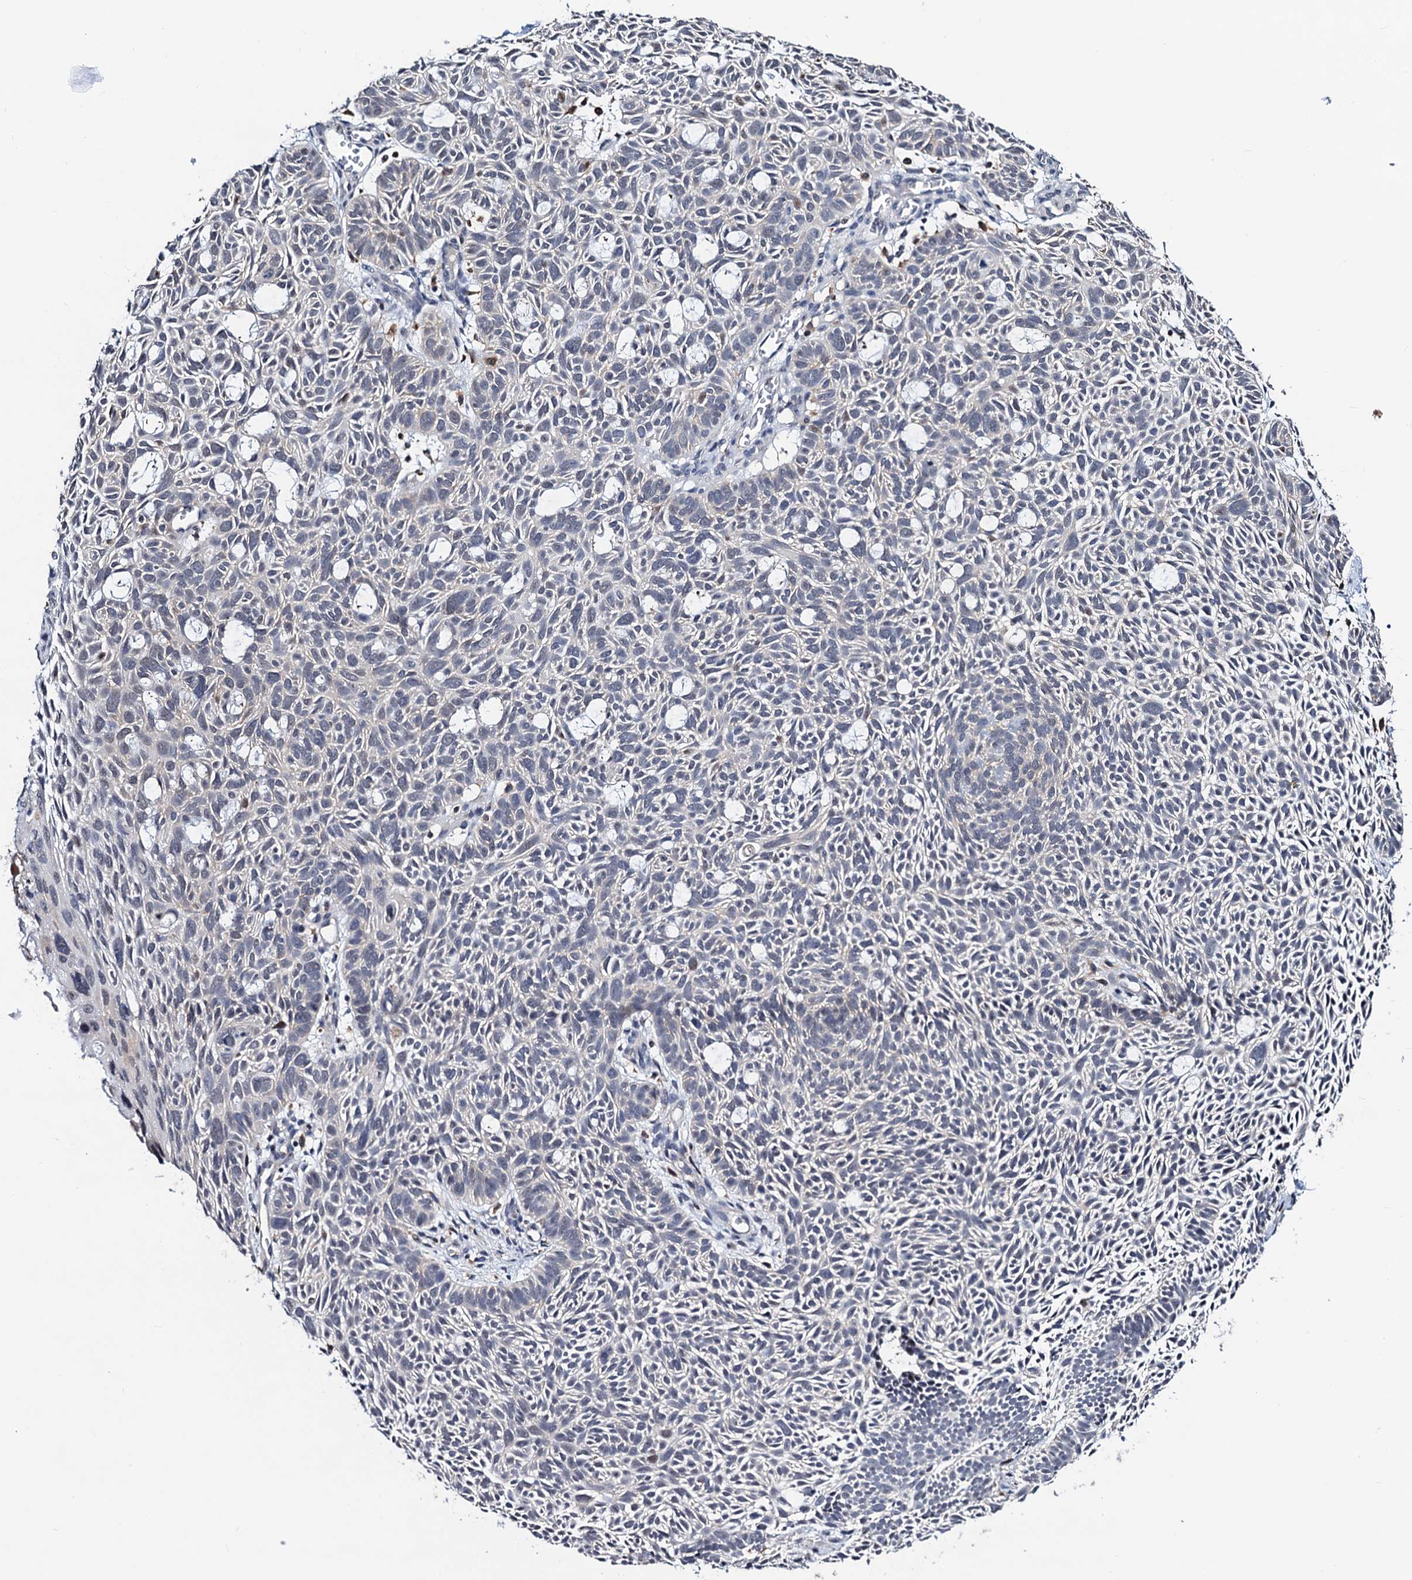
{"staining": {"intensity": "negative", "quantity": "none", "location": "none"}, "tissue": "skin cancer", "cell_type": "Tumor cells", "image_type": "cancer", "snomed": [{"axis": "morphology", "description": "Basal cell carcinoma"}, {"axis": "topography", "description": "Skin"}], "caption": "An immunohistochemistry (IHC) histopathology image of skin cancer (basal cell carcinoma) is shown. There is no staining in tumor cells of skin cancer (basal cell carcinoma).", "gene": "FAM222A", "patient": {"sex": "male", "age": 69}}